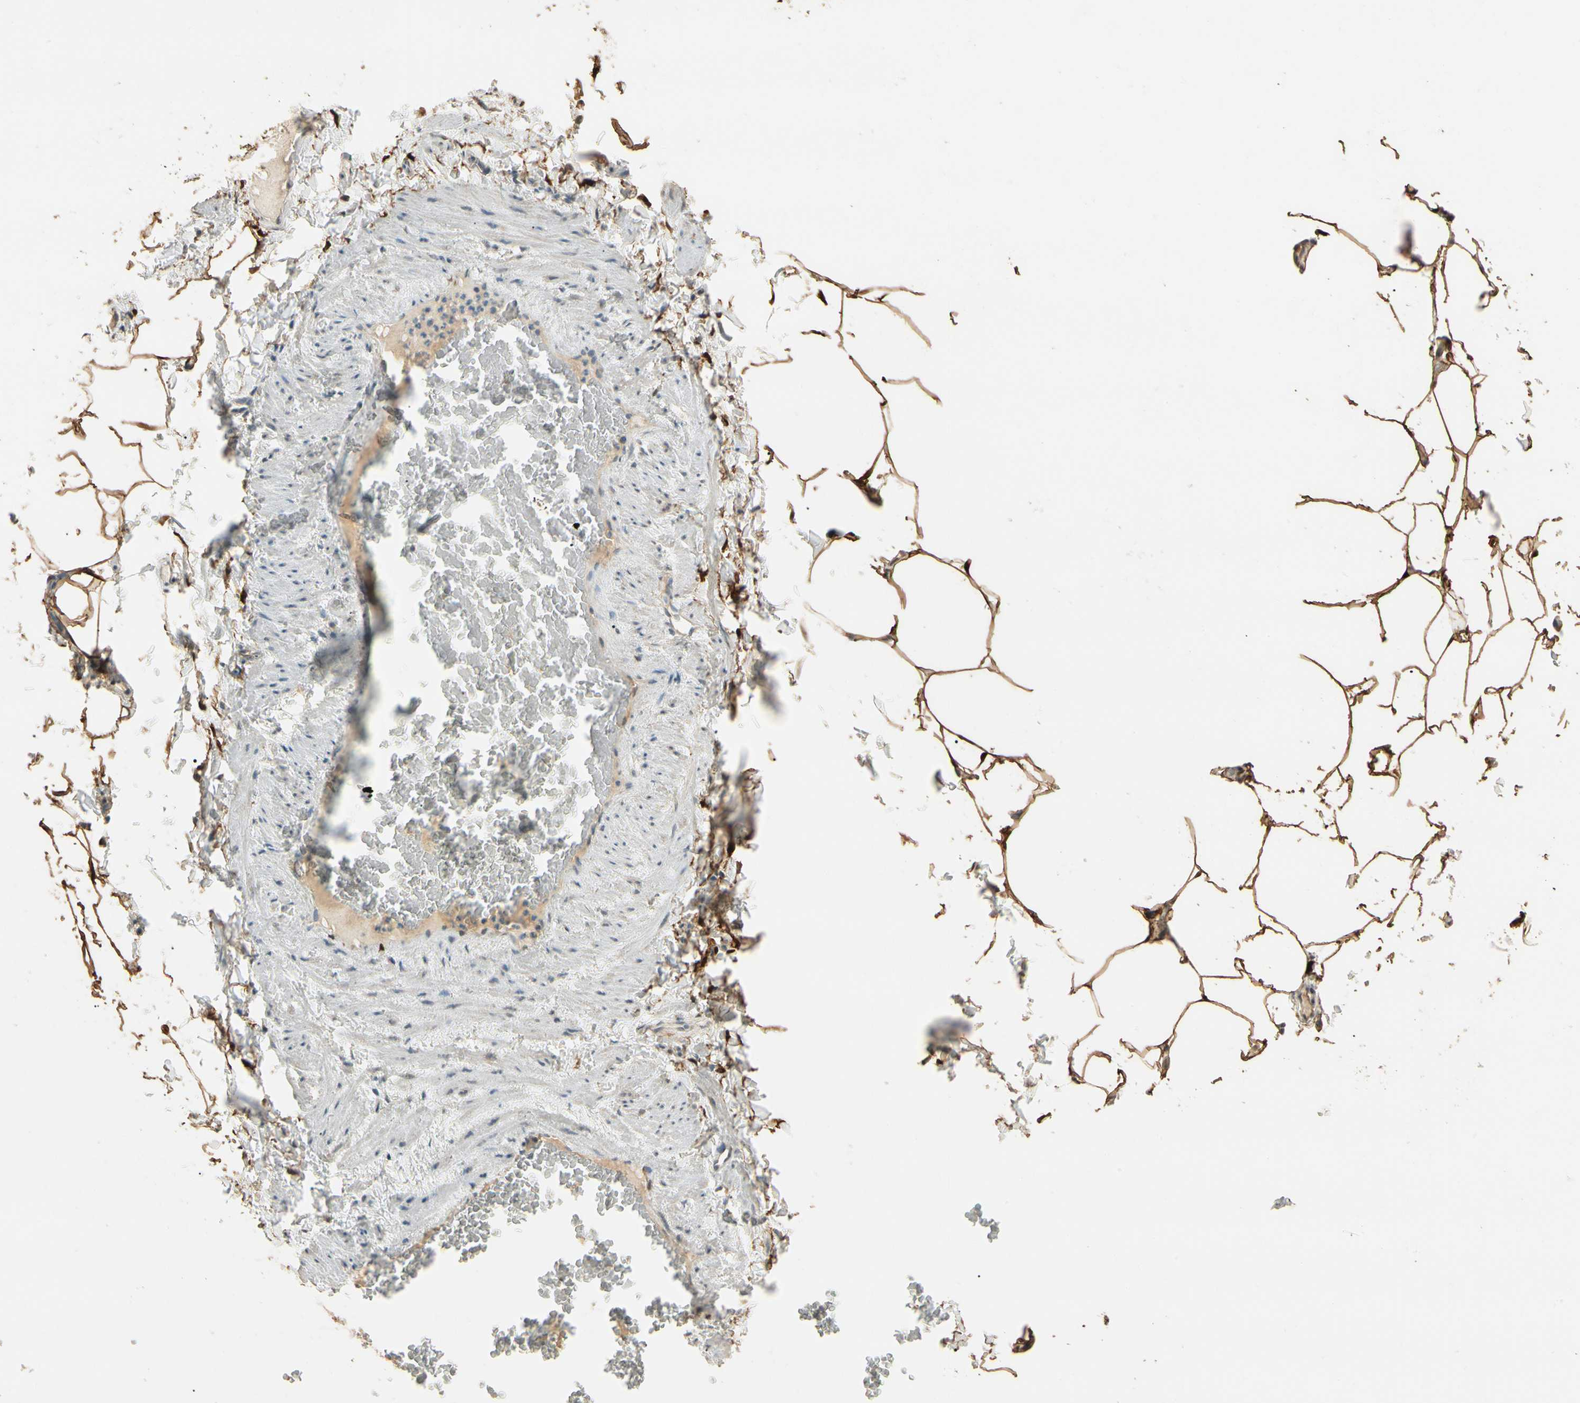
{"staining": {"intensity": "strong", "quantity": ">75%", "location": "cytoplasmic/membranous,nuclear"}, "tissue": "adipose tissue", "cell_type": "Adipocytes", "image_type": "normal", "snomed": [{"axis": "morphology", "description": "Normal tissue, NOS"}, {"axis": "topography", "description": "Vascular tissue"}], "caption": "Human adipose tissue stained for a protein (brown) displays strong cytoplasmic/membranous,nuclear positive expression in about >75% of adipocytes.", "gene": "GNE", "patient": {"sex": "male", "age": 41}}